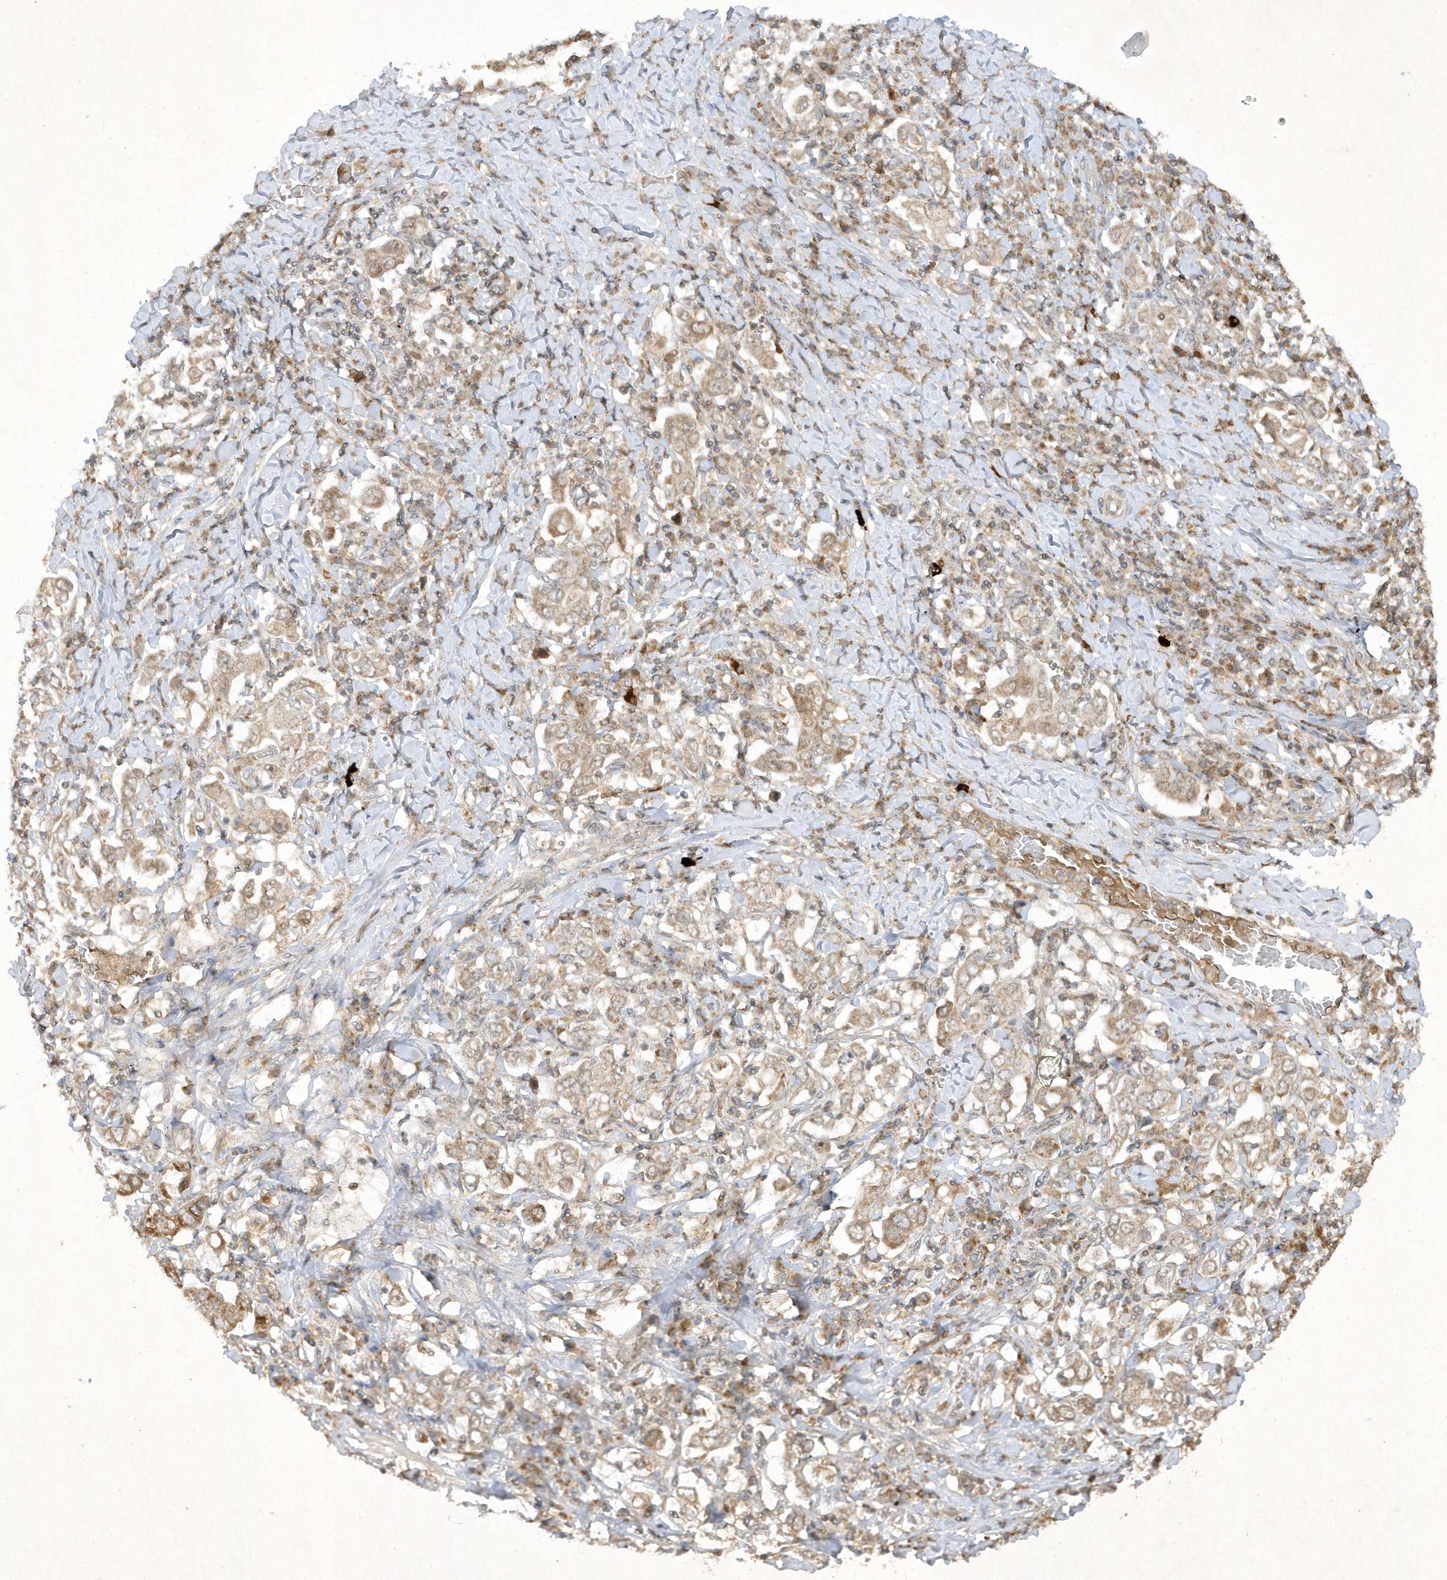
{"staining": {"intensity": "moderate", "quantity": ">75%", "location": "cytoplasmic/membranous"}, "tissue": "stomach cancer", "cell_type": "Tumor cells", "image_type": "cancer", "snomed": [{"axis": "morphology", "description": "Adenocarcinoma, NOS"}, {"axis": "topography", "description": "Stomach, upper"}], "caption": "Immunohistochemical staining of stomach adenocarcinoma exhibits medium levels of moderate cytoplasmic/membranous protein positivity in about >75% of tumor cells.", "gene": "ZNF213", "patient": {"sex": "male", "age": 62}}